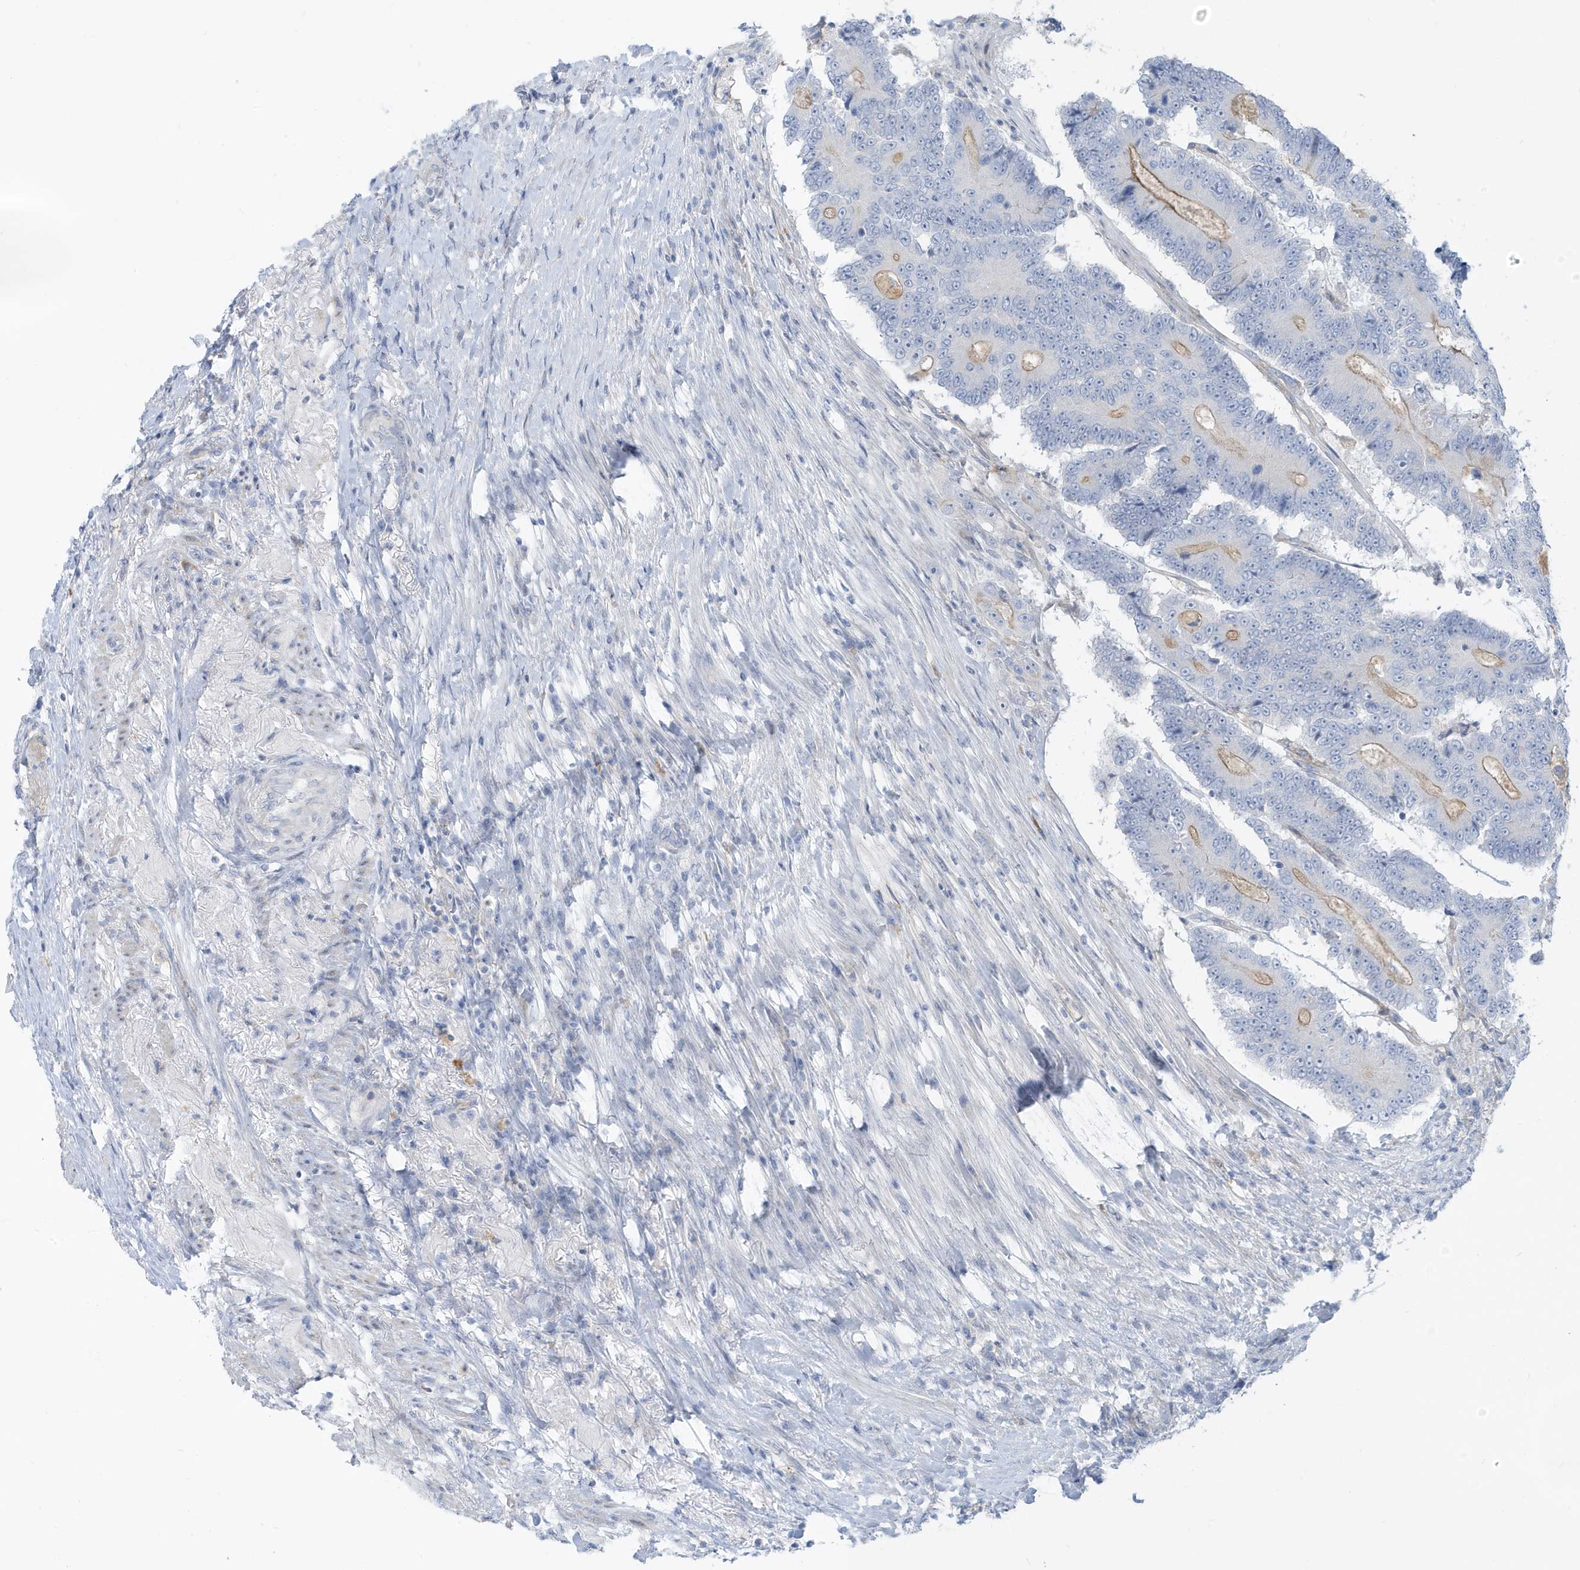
{"staining": {"intensity": "negative", "quantity": "none", "location": "none"}, "tissue": "colorectal cancer", "cell_type": "Tumor cells", "image_type": "cancer", "snomed": [{"axis": "morphology", "description": "Adenocarcinoma, NOS"}, {"axis": "topography", "description": "Colon"}], "caption": "IHC of human colorectal adenocarcinoma reveals no positivity in tumor cells.", "gene": "ATP13A5", "patient": {"sex": "male", "age": 83}}